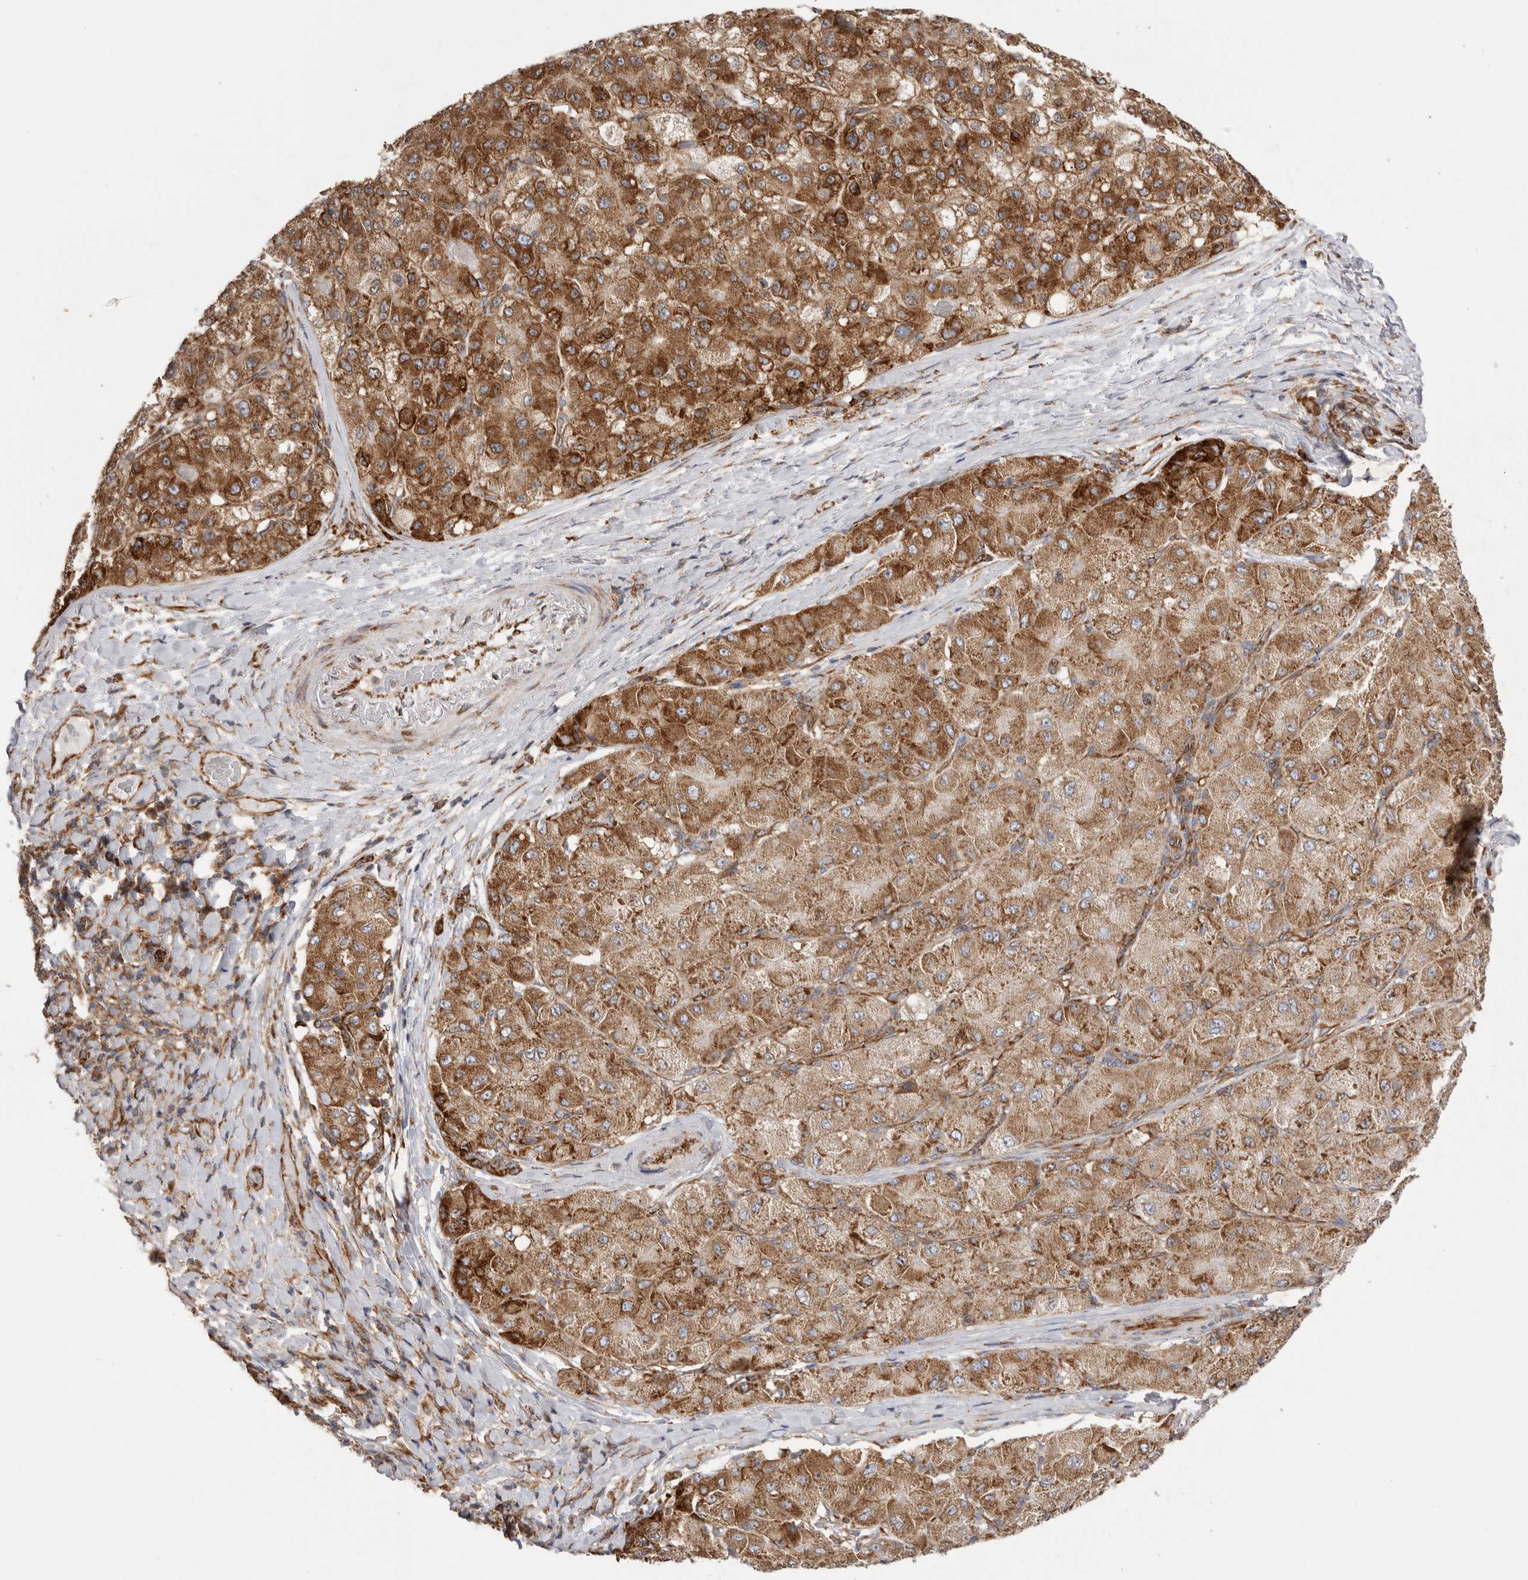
{"staining": {"intensity": "moderate", "quantity": ">75%", "location": "cytoplasmic/membranous"}, "tissue": "liver cancer", "cell_type": "Tumor cells", "image_type": "cancer", "snomed": [{"axis": "morphology", "description": "Carcinoma, Hepatocellular, NOS"}, {"axis": "topography", "description": "Liver"}], "caption": "A photomicrograph of human liver cancer stained for a protein shows moderate cytoplasmic/membranous brown staining in tumor cells.", "gene": "SERBP1", "patient": {"sex": "male", "age": 80}}